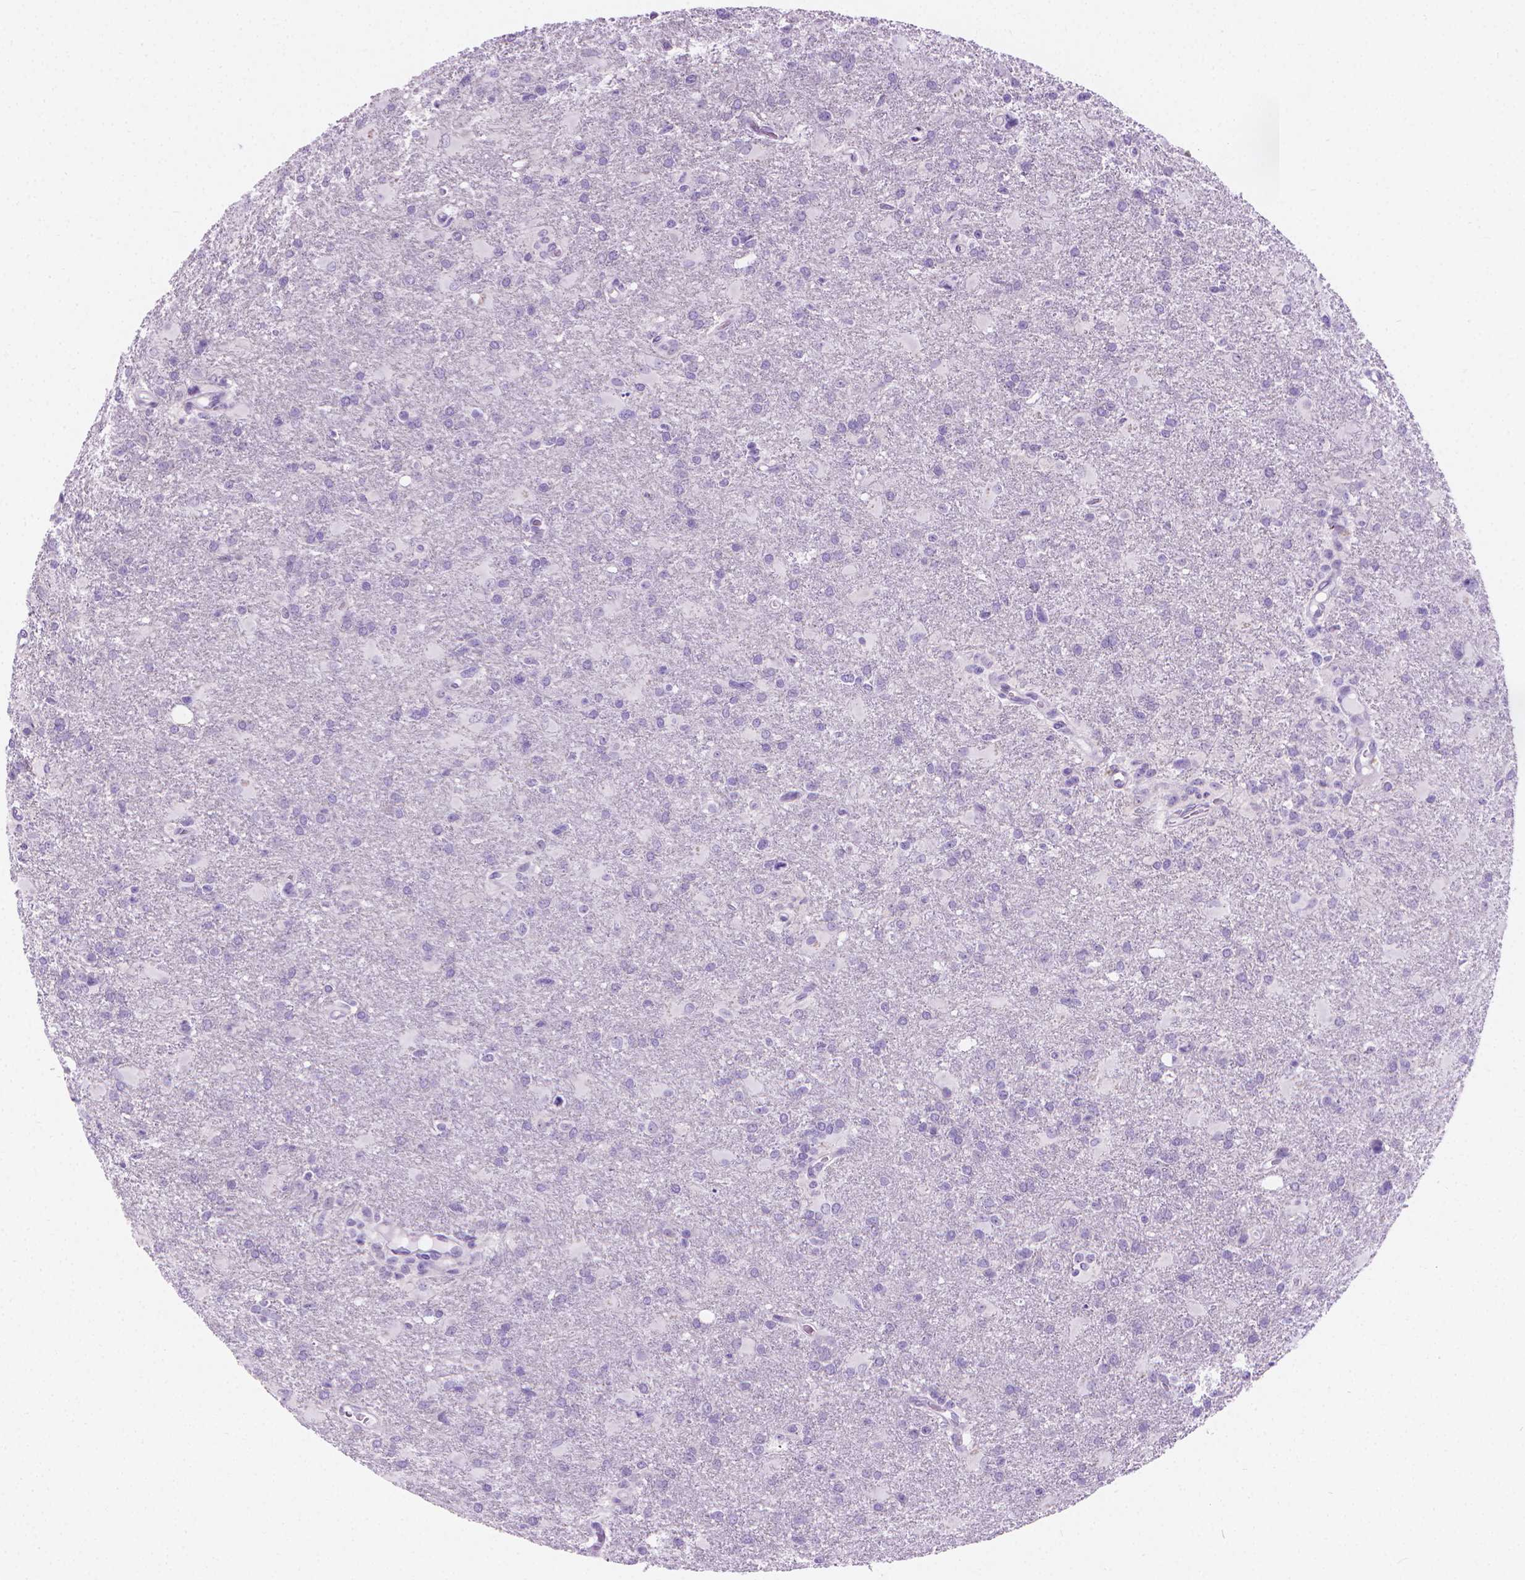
{"staining": {"intensity": "negative", "quantity": "none", "location": "none"}, "tissue": "glioma", "cell_type": "Tumor cells", "image_type": "cancer", "snomed": [{"axis": "morphology", "description": "Glioma, malignant, High grade"}, {"axis": "topography", "description": "Brain"}], "caption": "This micrograph is of high-grade glioma (malignant) stained with IHC to label a protein in brown with the nuclei are counter-stained blue. There is no staining in tumor cells.", "gene": "CFAP52", "patient": {"sex": "male", "age": 68}}